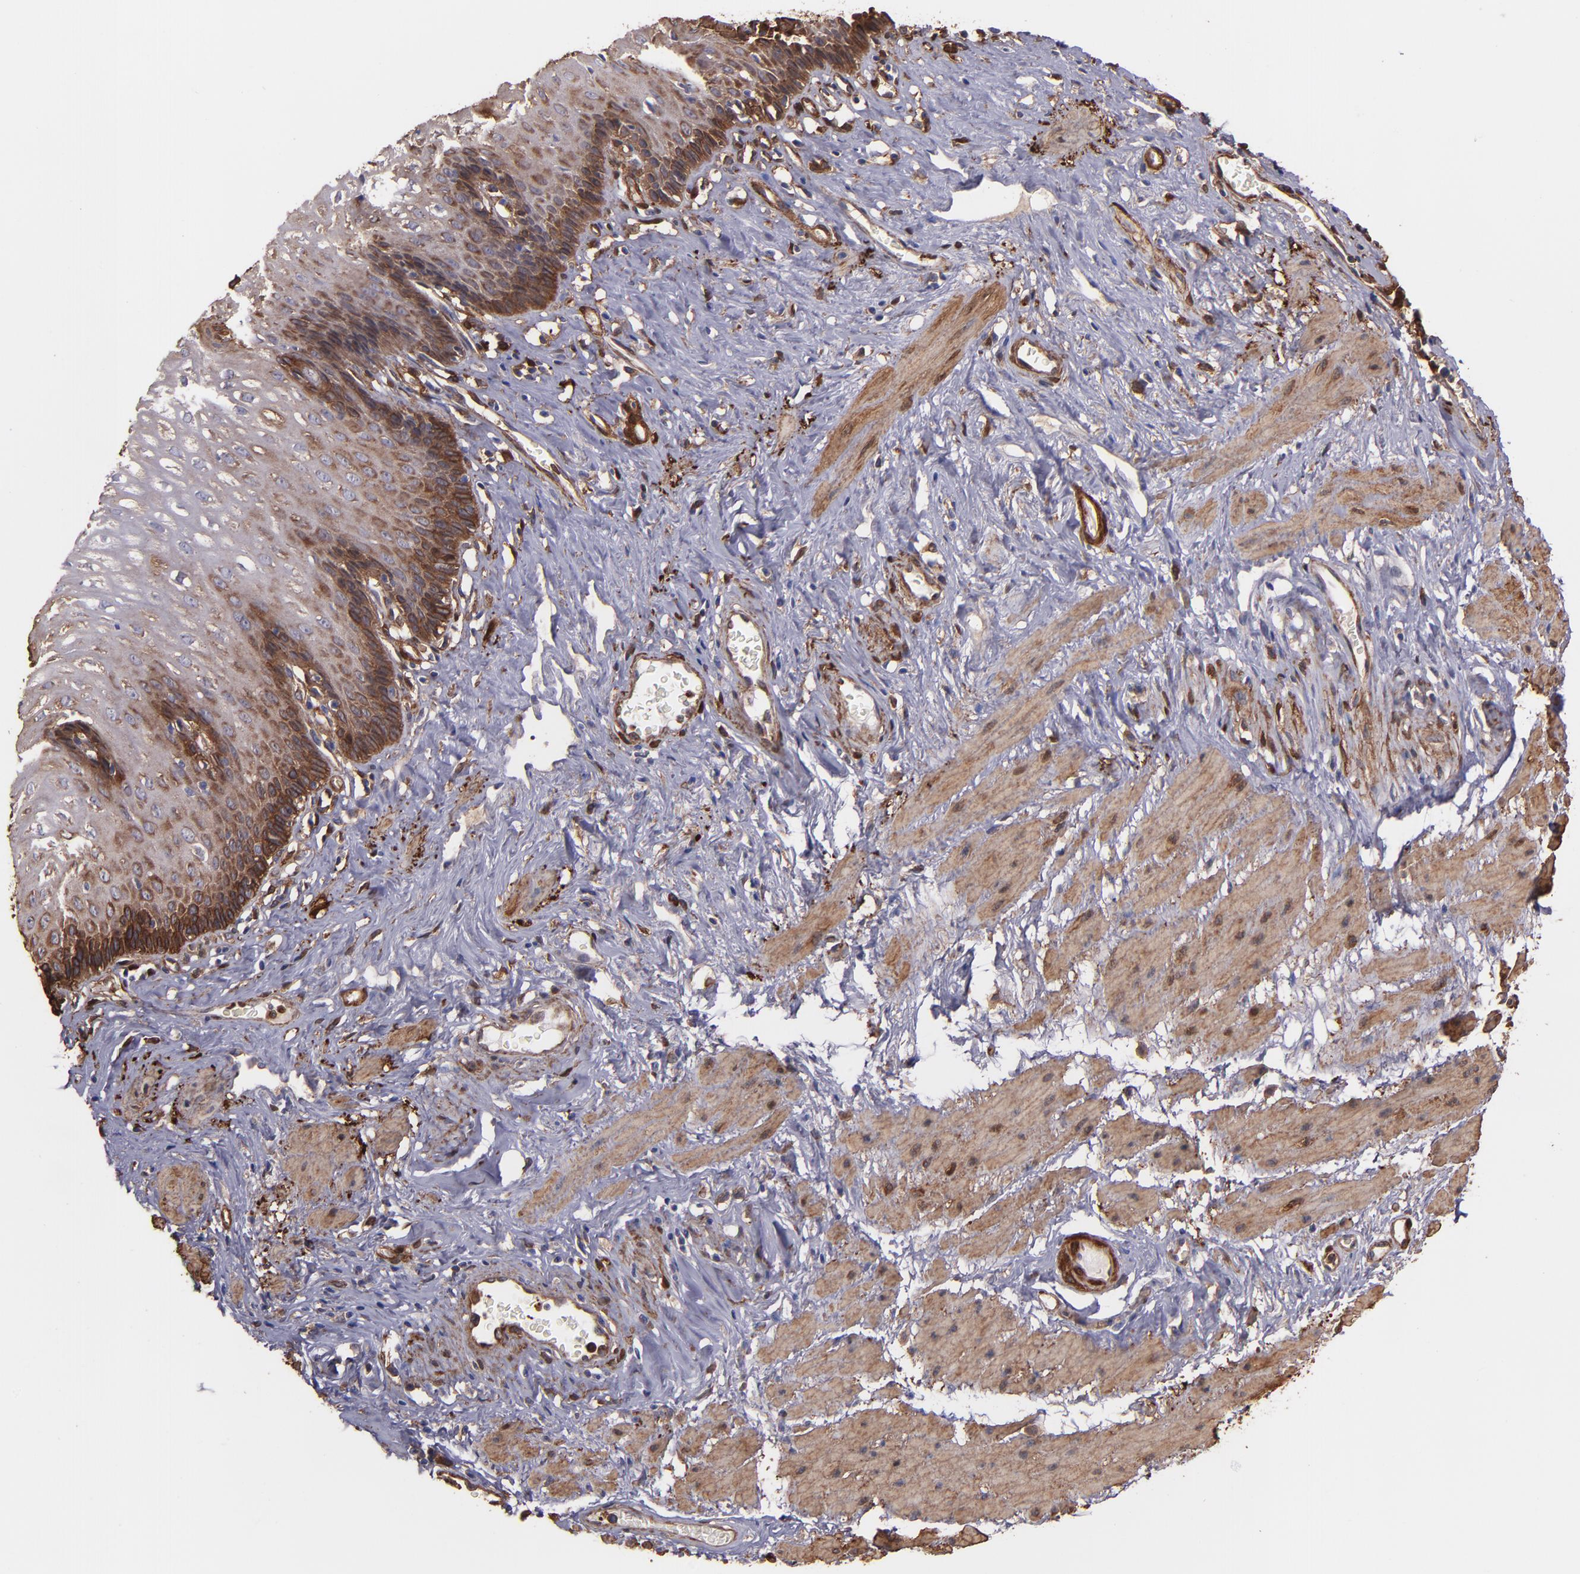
{"staining": {"intensity": "moderate", "quantity": "25%-75%", "location": "cytoplasmic/membranous"}, "tissue": "esophagus", "cell_type": "Squamous epithelial cells", "image_type": "normal", "snomed": [{"axis": "morphology", "description": "Normal tissue, NOS"}, {"axis": "topography", "description": "Esophagus"}], "caption": "Unremarkable esophagus was stained to show a protein in brown. There is medium levels of moderate cytoplasmic/membranous staining in approximately 25%-75% of squamous epithelial cells.", "gene": "VCL", "patient": {"sex": "female", "age": 70}}